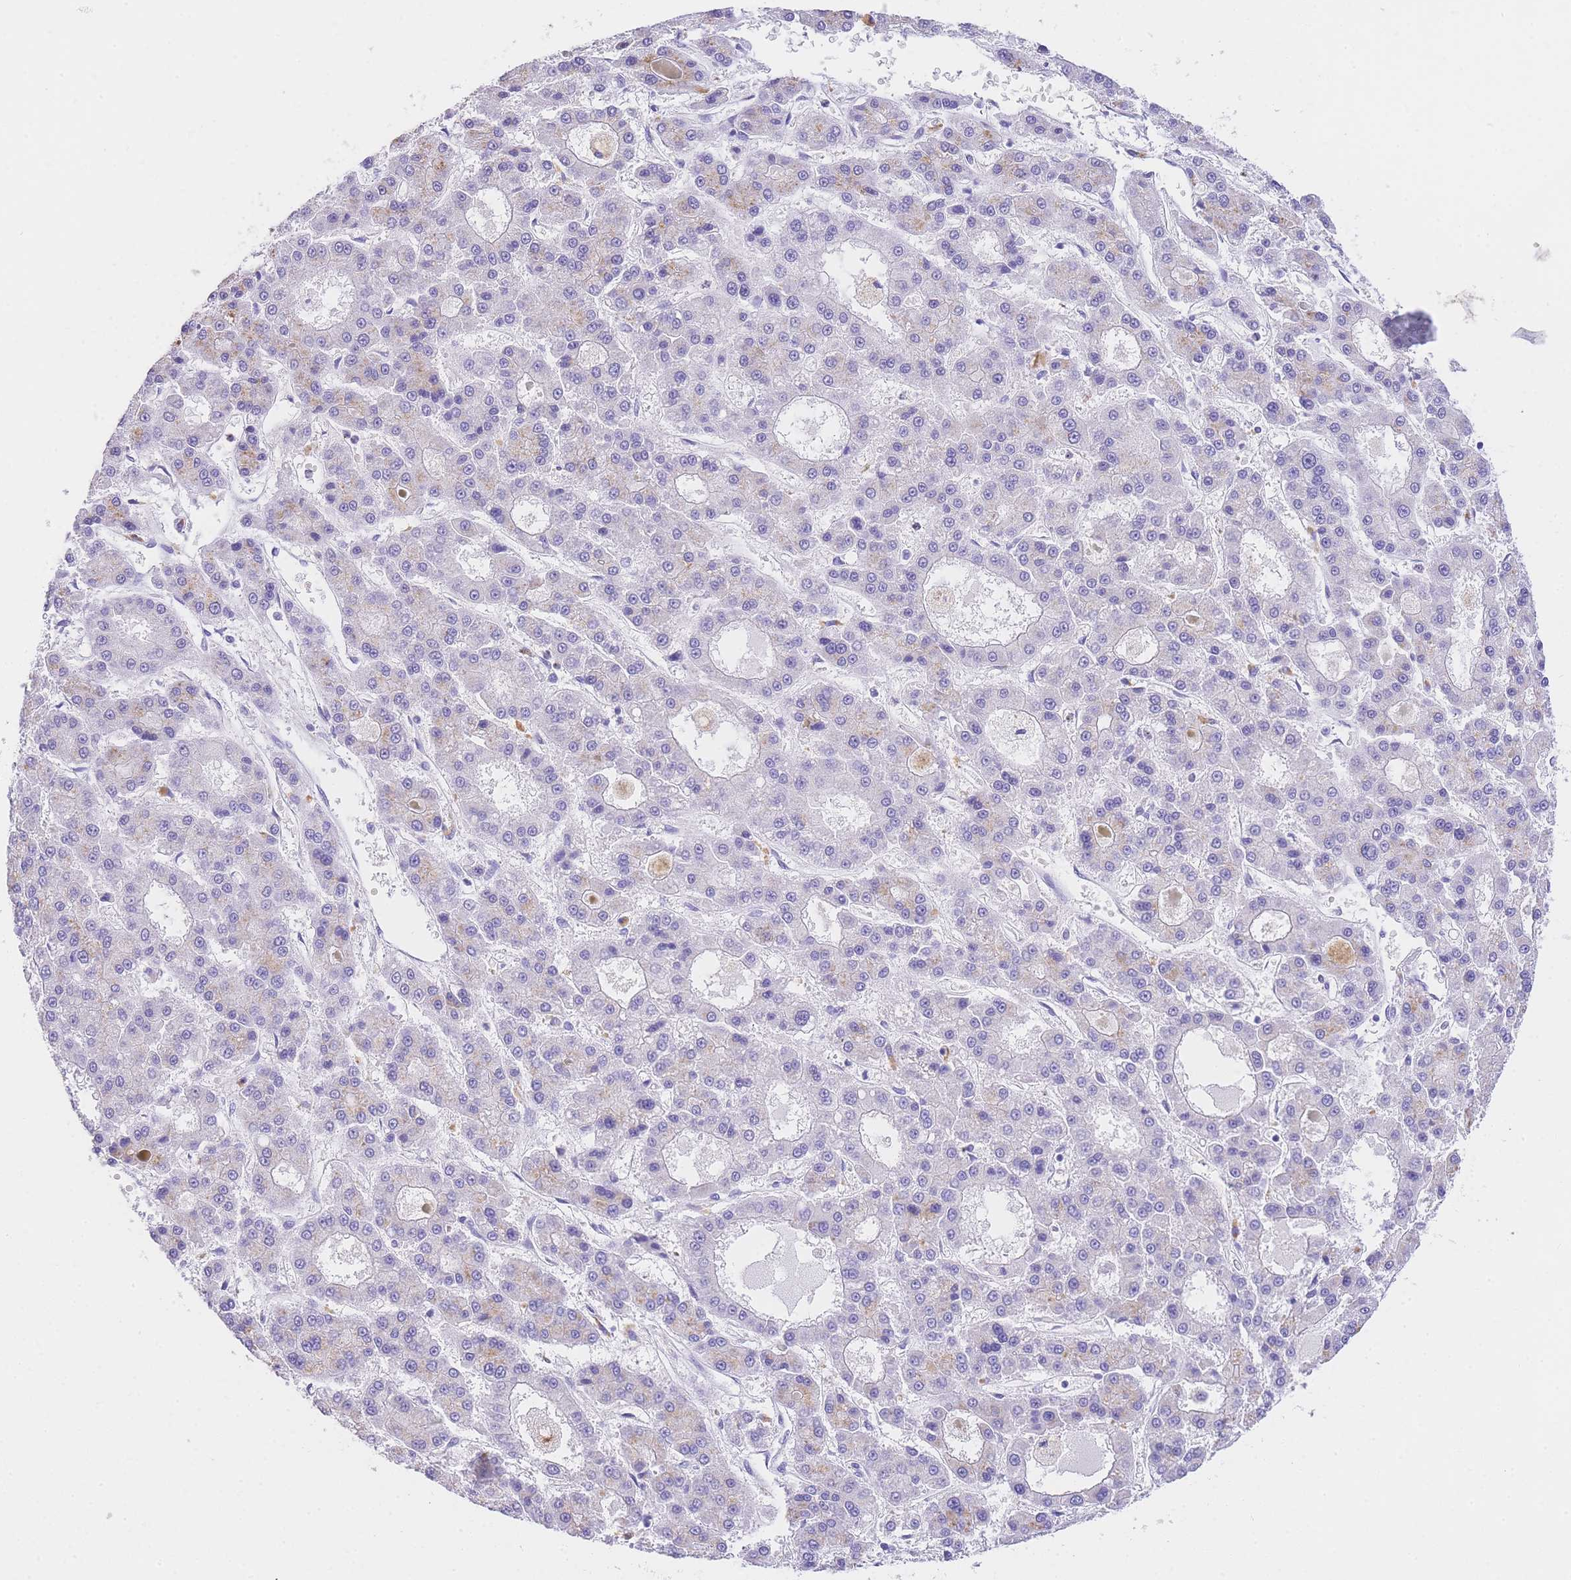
{"staining": {"intensity": "negative", "quantity": "none", "location": "none"}, "tissue": "liver cancer", "cell_type": "Tumor cells", "image_type": "cancer", "snomed": [{"axis": "morphology", "description": "Carcinoma, Hepatocellular, NOS"}, {"axis": "topography", "description": "Liver"}], "caption": "Tumor cells are negative for brown protein staining in hepatocellular carcinoma (liver). (IHC, brightfield microscopy, high magnification).", "gene": "EPN2", "patient": {"sex": "male", "age": 70}}